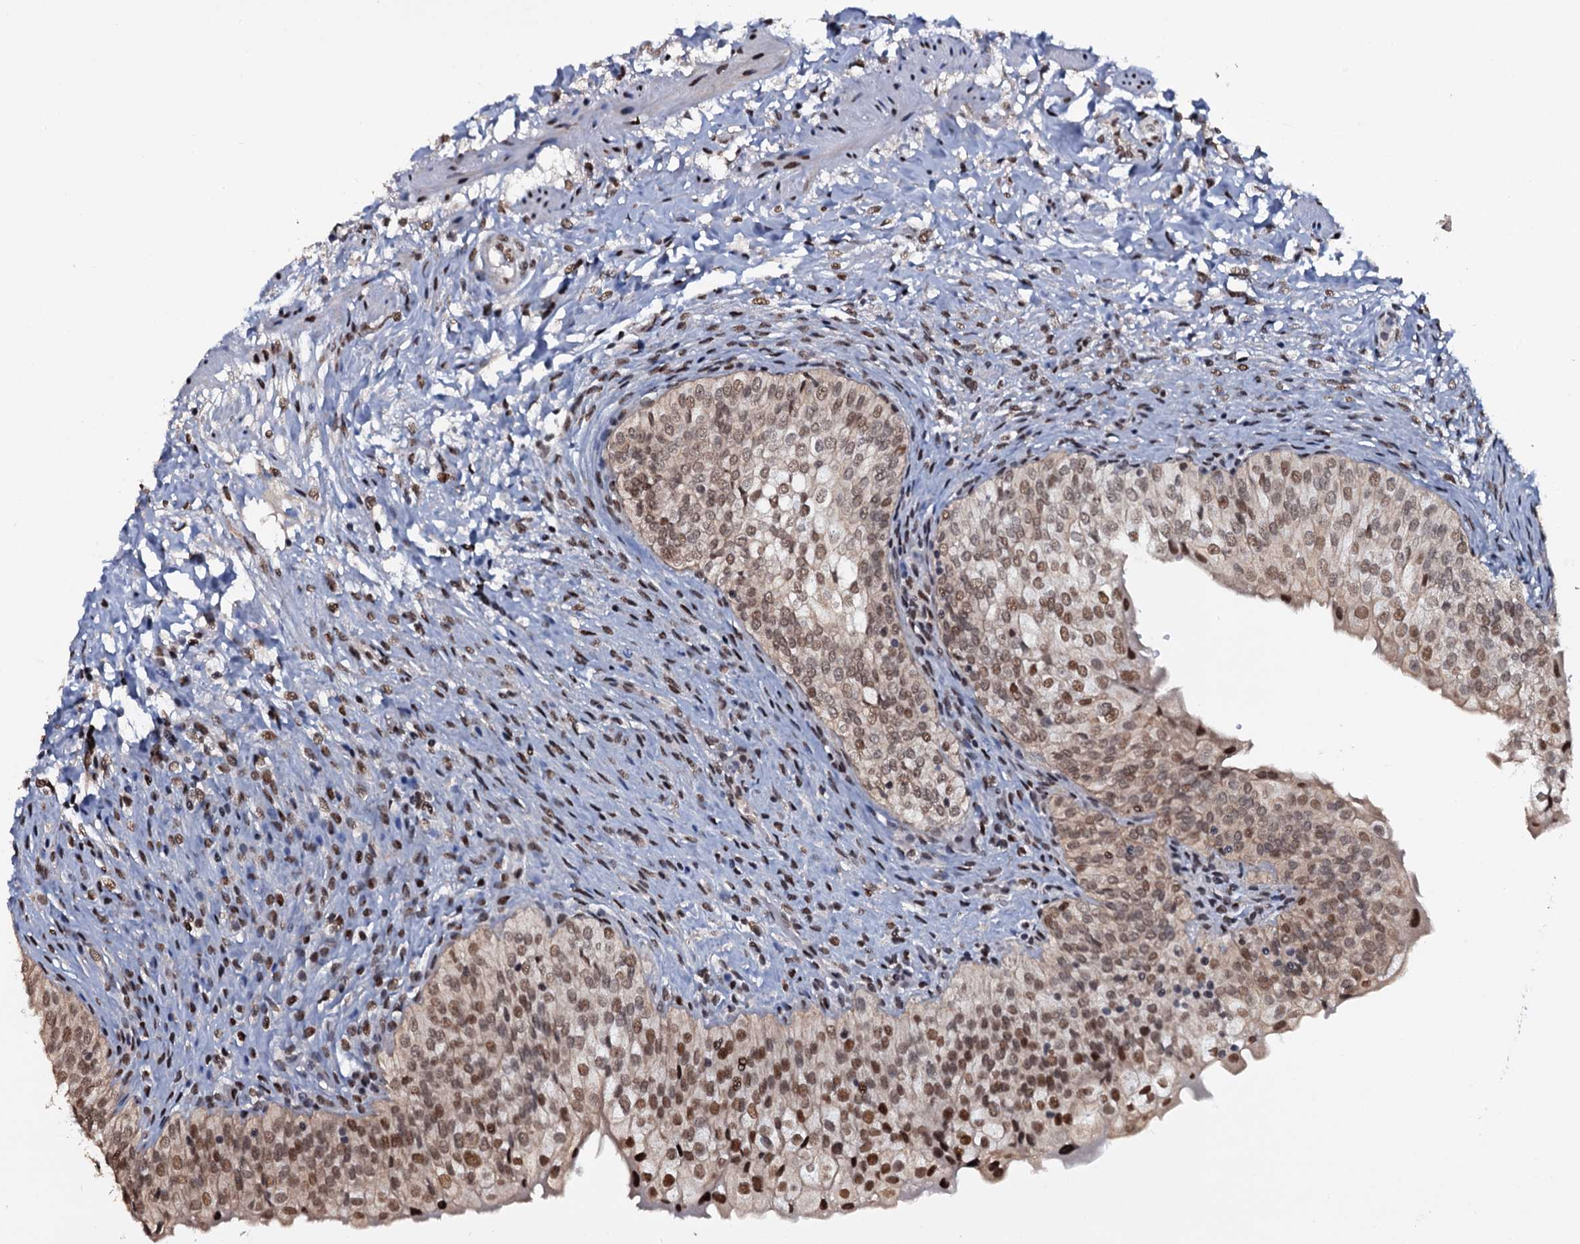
{"staining": {"intensity": "moderate", "quantity": ">75%", "location": "nuclear"}, "tissue": "urinary bladder", "cell_type": "Urothelial cells", "image_type": "normal", "snomed": [{"axis": "morphology", "description": "Normal tissue, NOS"}, {"axis": "topography", "description": "Urinary bladder"}], "caption": "Normal urinary bladder reveals moderate nuclear positivity in about >75% of urothelial cells Using DAB (3,3'-diaminobenzidine) (brown) and hematoxylin (blue) stains, captured at high magnification using brightfield microscopy..", "gene": "SH2D4B", "patient": {"sex": "male", "age": 55}}